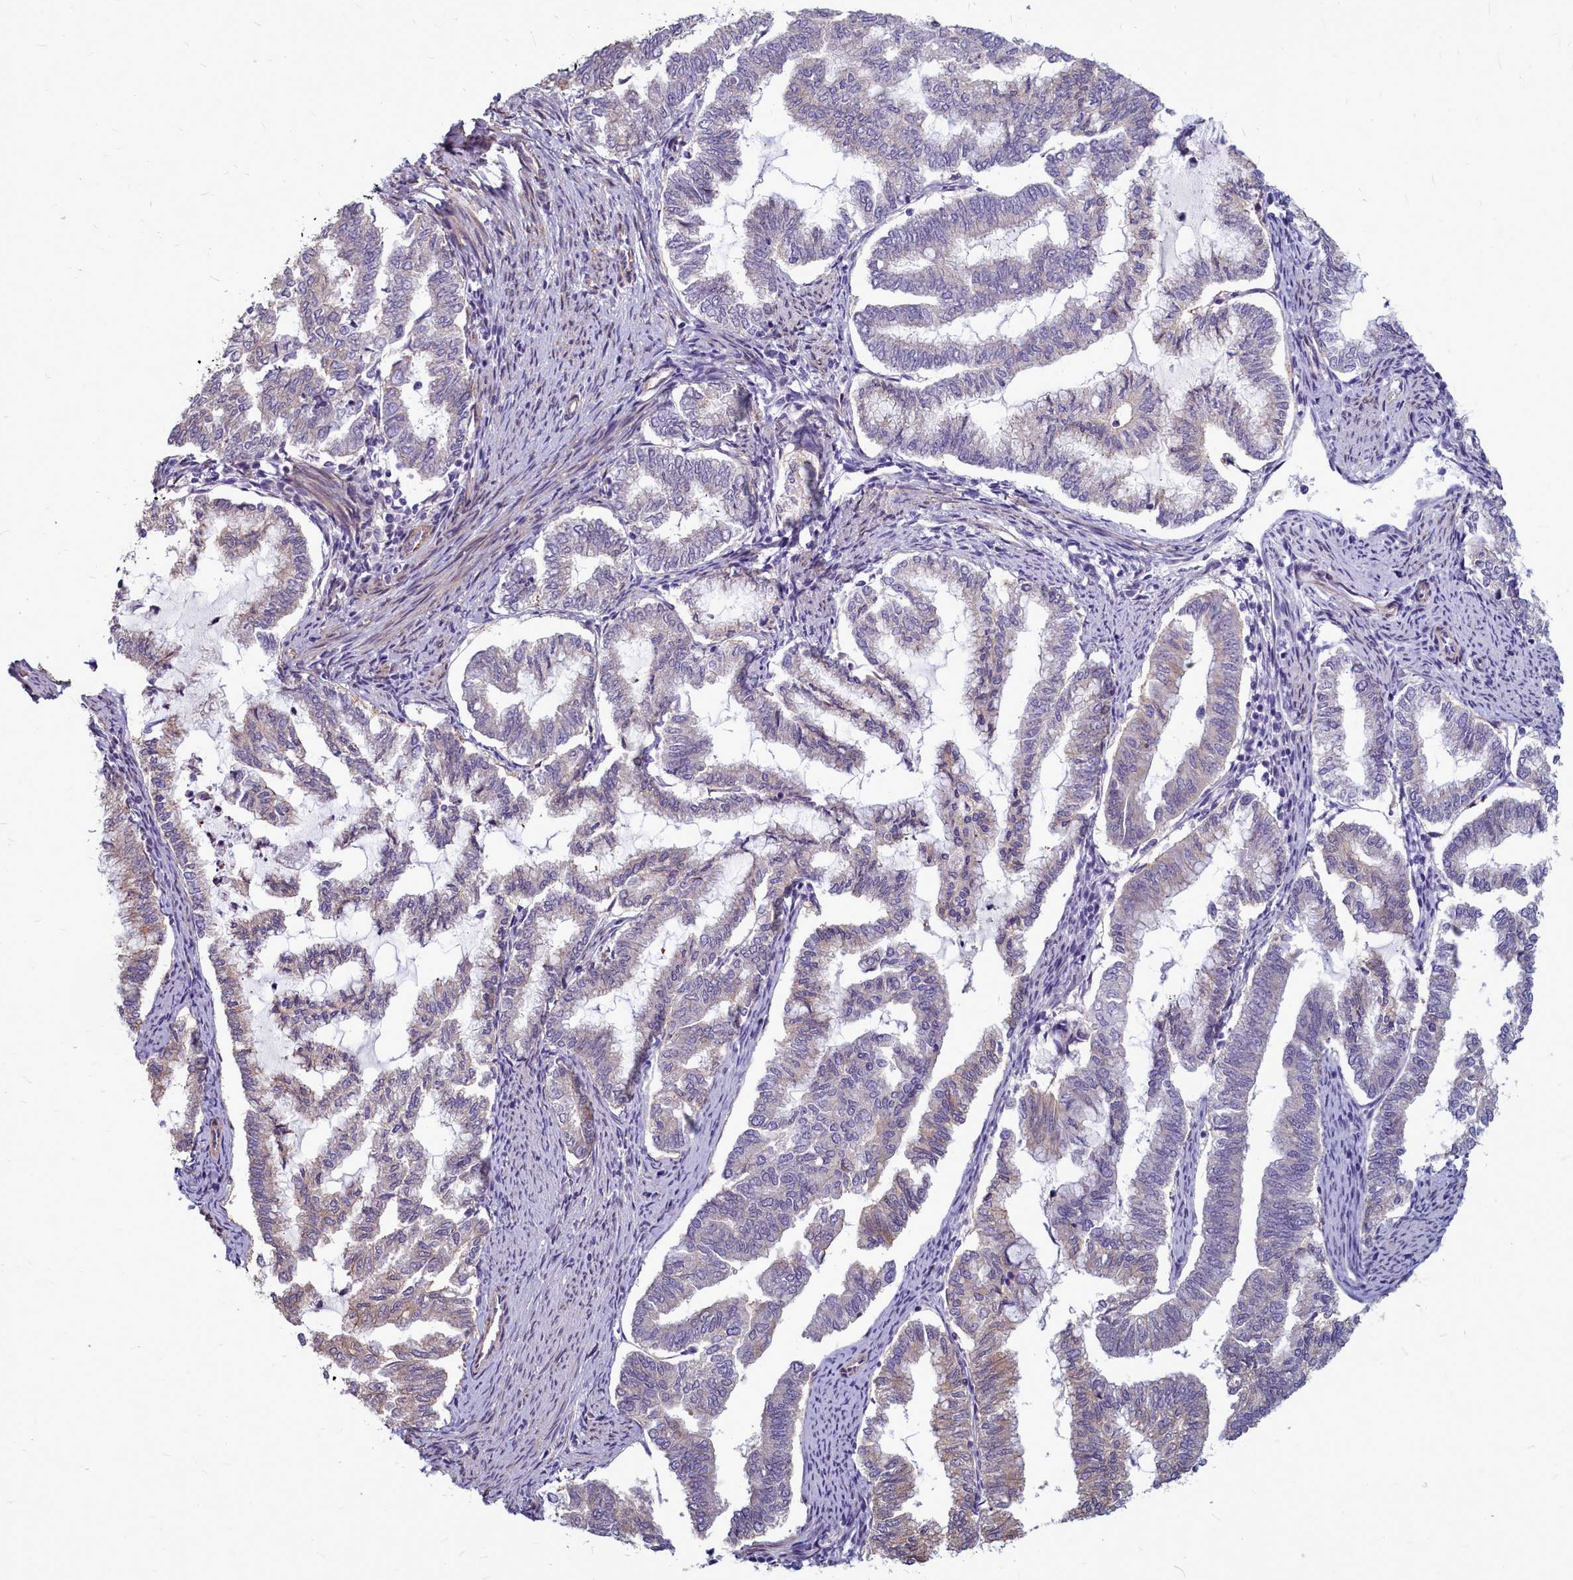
{"staining": {"intensity": "negative", "quantity": "none", "location": "none"}, "tissue": "endometrial cancer", "cell_type": "Tumor cells", "image_type": "cancer", "snomed": [{"axis": "morphology", "description": "Adenocarcinoma, NOS"}, {"axis": "topography", "description": "Endometrium"}], "caption": "This micrograph is of endometrial cancer (adenocarcinoma) stained with IHC to label a protein in brown with the nuclei are counter-stained blue. There is no positivity in tumor cells.", "gene": "TTC5", "patient": {"sex": "female", "age": 79}}